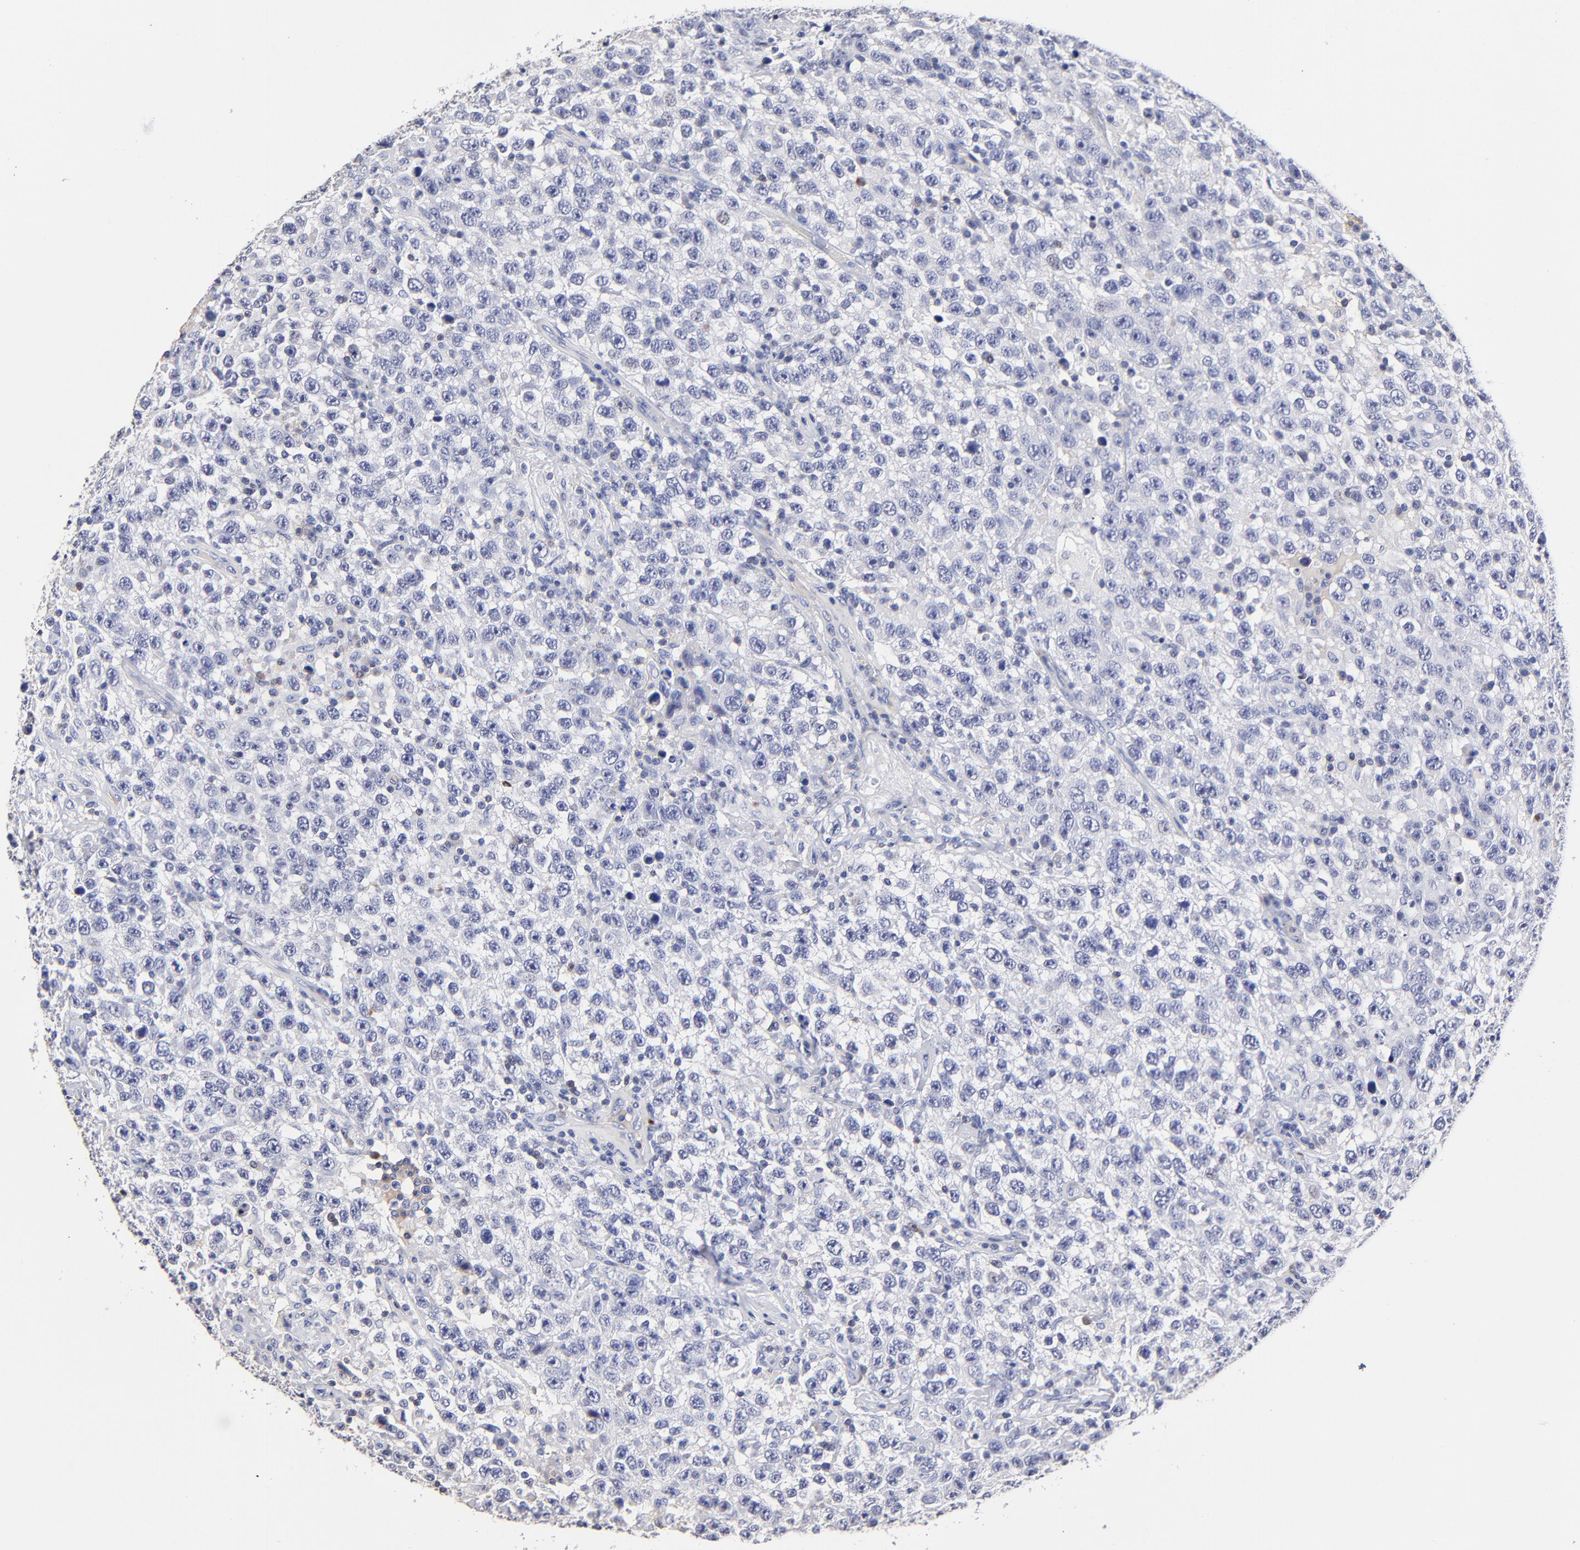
{"staining": {"intensity": "negative", "quantity": "none", "location": "none"}, "tissue": "testis cancer", "cell_type": "Tumor cells", "image_type": "cancer", "snomed": [{"axis": "morphology", "description": "Seminoma, NOS"}, {"axis": "topography", "description": "Testis"}], "caption": "The immunohistochemistry (IHC) photomicrograph has no significant positivity in tumor cells of testis seminoma tissue.", "gene": "TRAT1", "patient": {"sex": "male", "age": 41}}